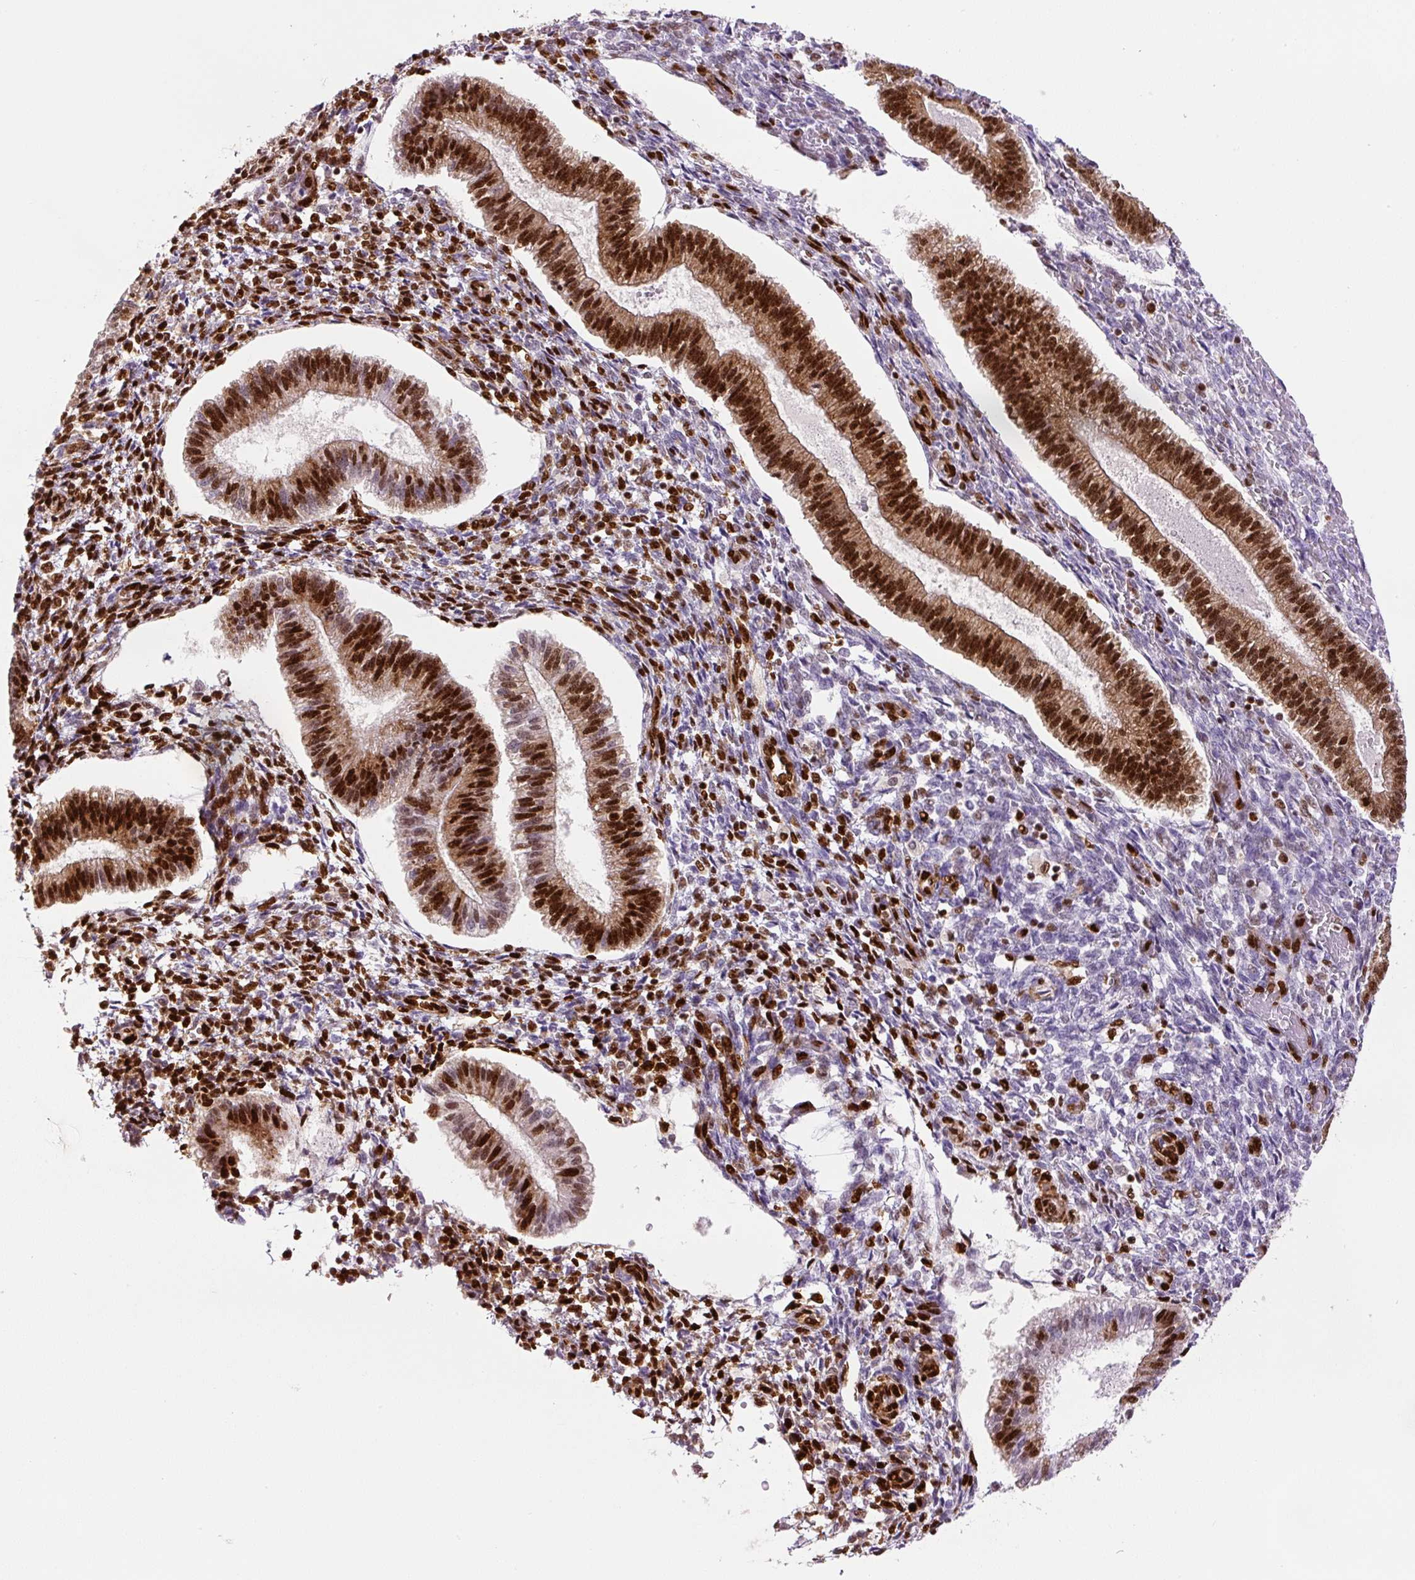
{"staining": {"intensity": "strong", "quantity": "25%-75%", "location": "nuclear"}, "tissue": "endometrium", "cell_type": "Cells in endometrial stroma", "image_type": "normal", "snomed": [{"axis": "morphology", "description": "Normal tissue, NOS"}, {"axis": "topography", "description": "Endometrium"}], "caption": "Immunohistochemistry (IHC) staining of benign endometrium, which displays high levels of strong nuclear staining in approximately 25%-75% of cells in endometrial stroma indicating strong nuclear protein positivity. The staining was performed using DAB (brown) for protein detection and nuclei were counterstained in hematoxylin (blue).", "gene": "FUS", "patient": {"sex": "female", "age": 25}}